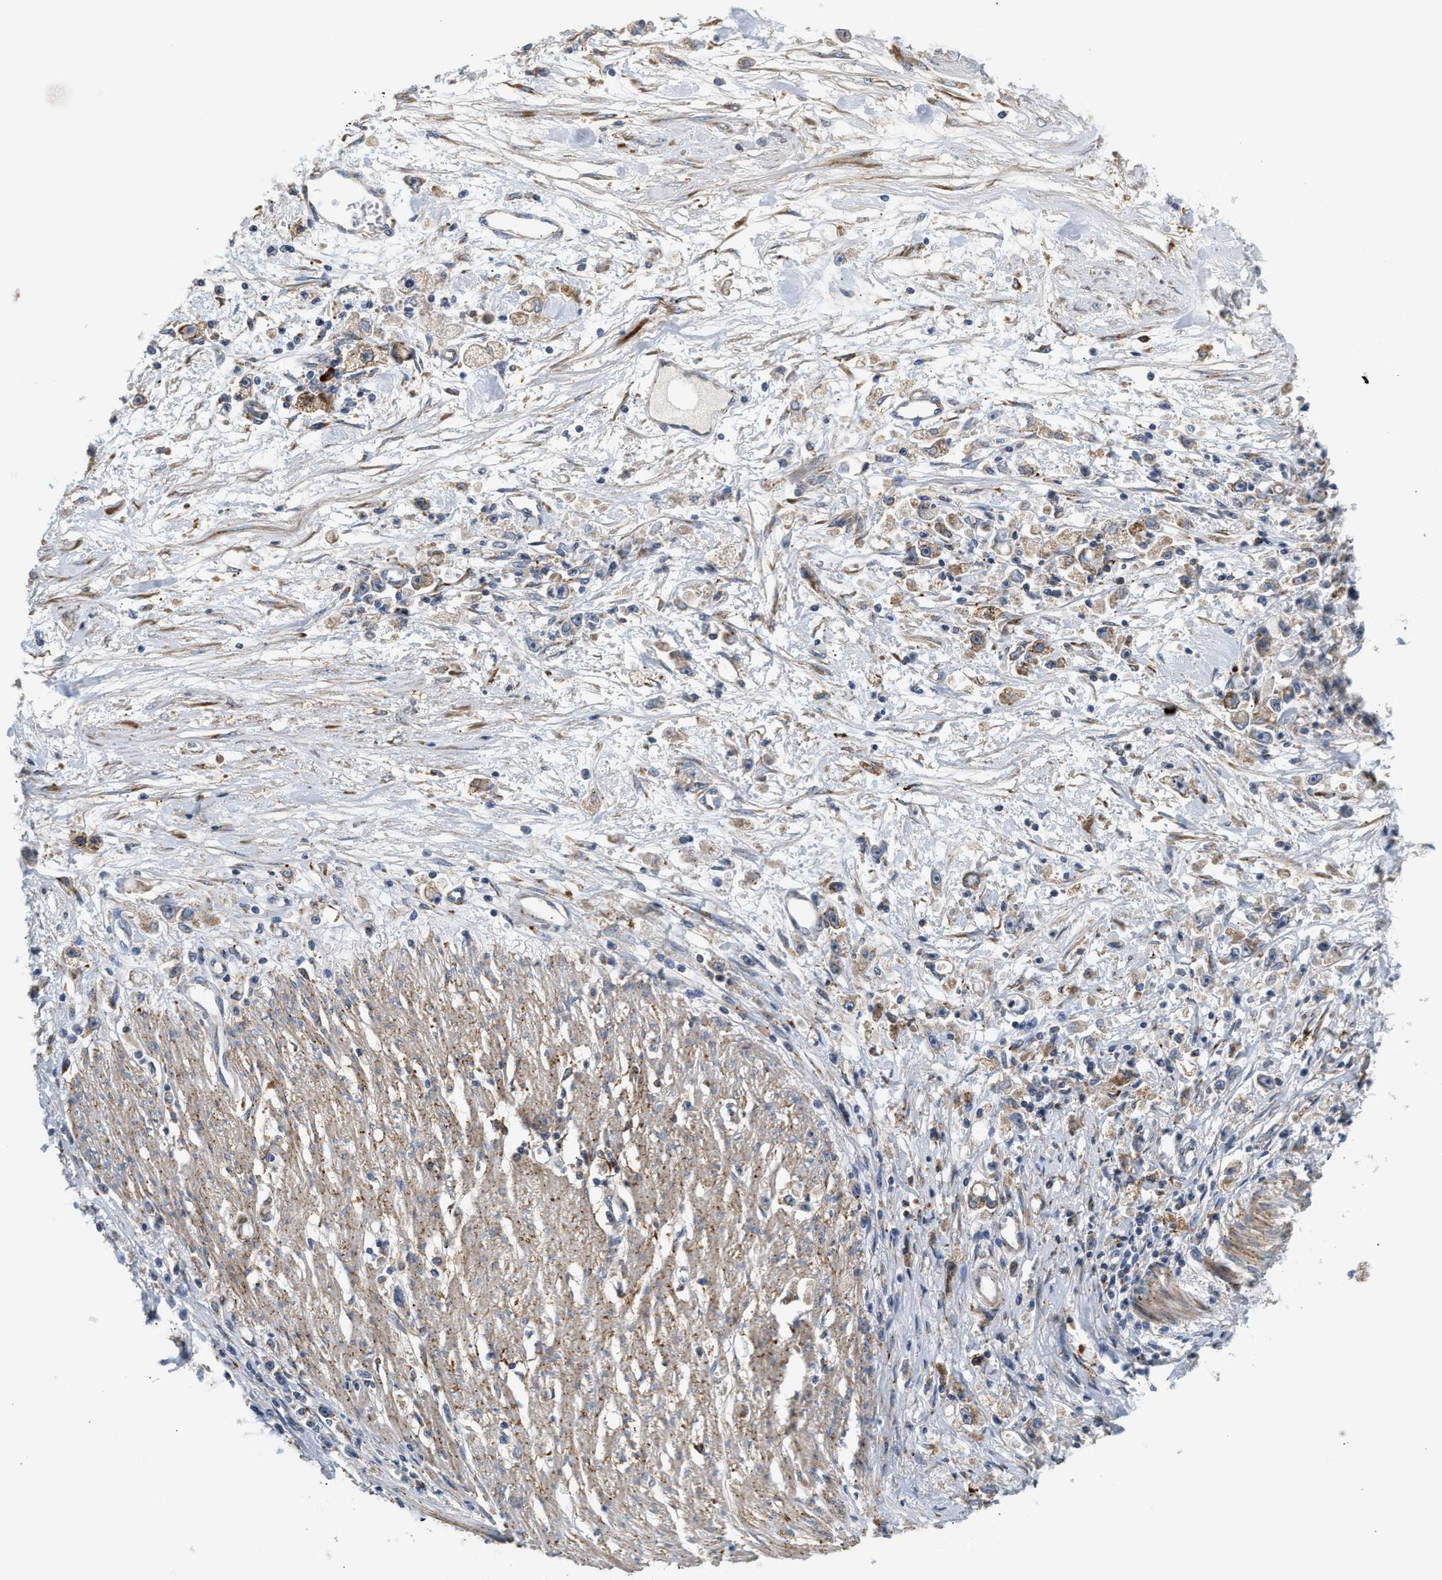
{"staining": {"intensity": "weak", "quantity": ">75%", "location": "cytoplasmic/membranous"}, "tissue": "stomach cancer", "cell_type": "Tumor cells", "image_type": "cancer", "snomed": [{"axis": "morphology", "description": "Adenocarcinoma, NOS"}, {"axis": "topography", "description": "Stomach"}], "caption": "Protein analysis of stomach cancer tissue demonstrates weak cytoplasmic/membranous expression in about >75% of tumor cells.", "gene": "AMZ1", "patient": {"sex": "female", "age": 59}}